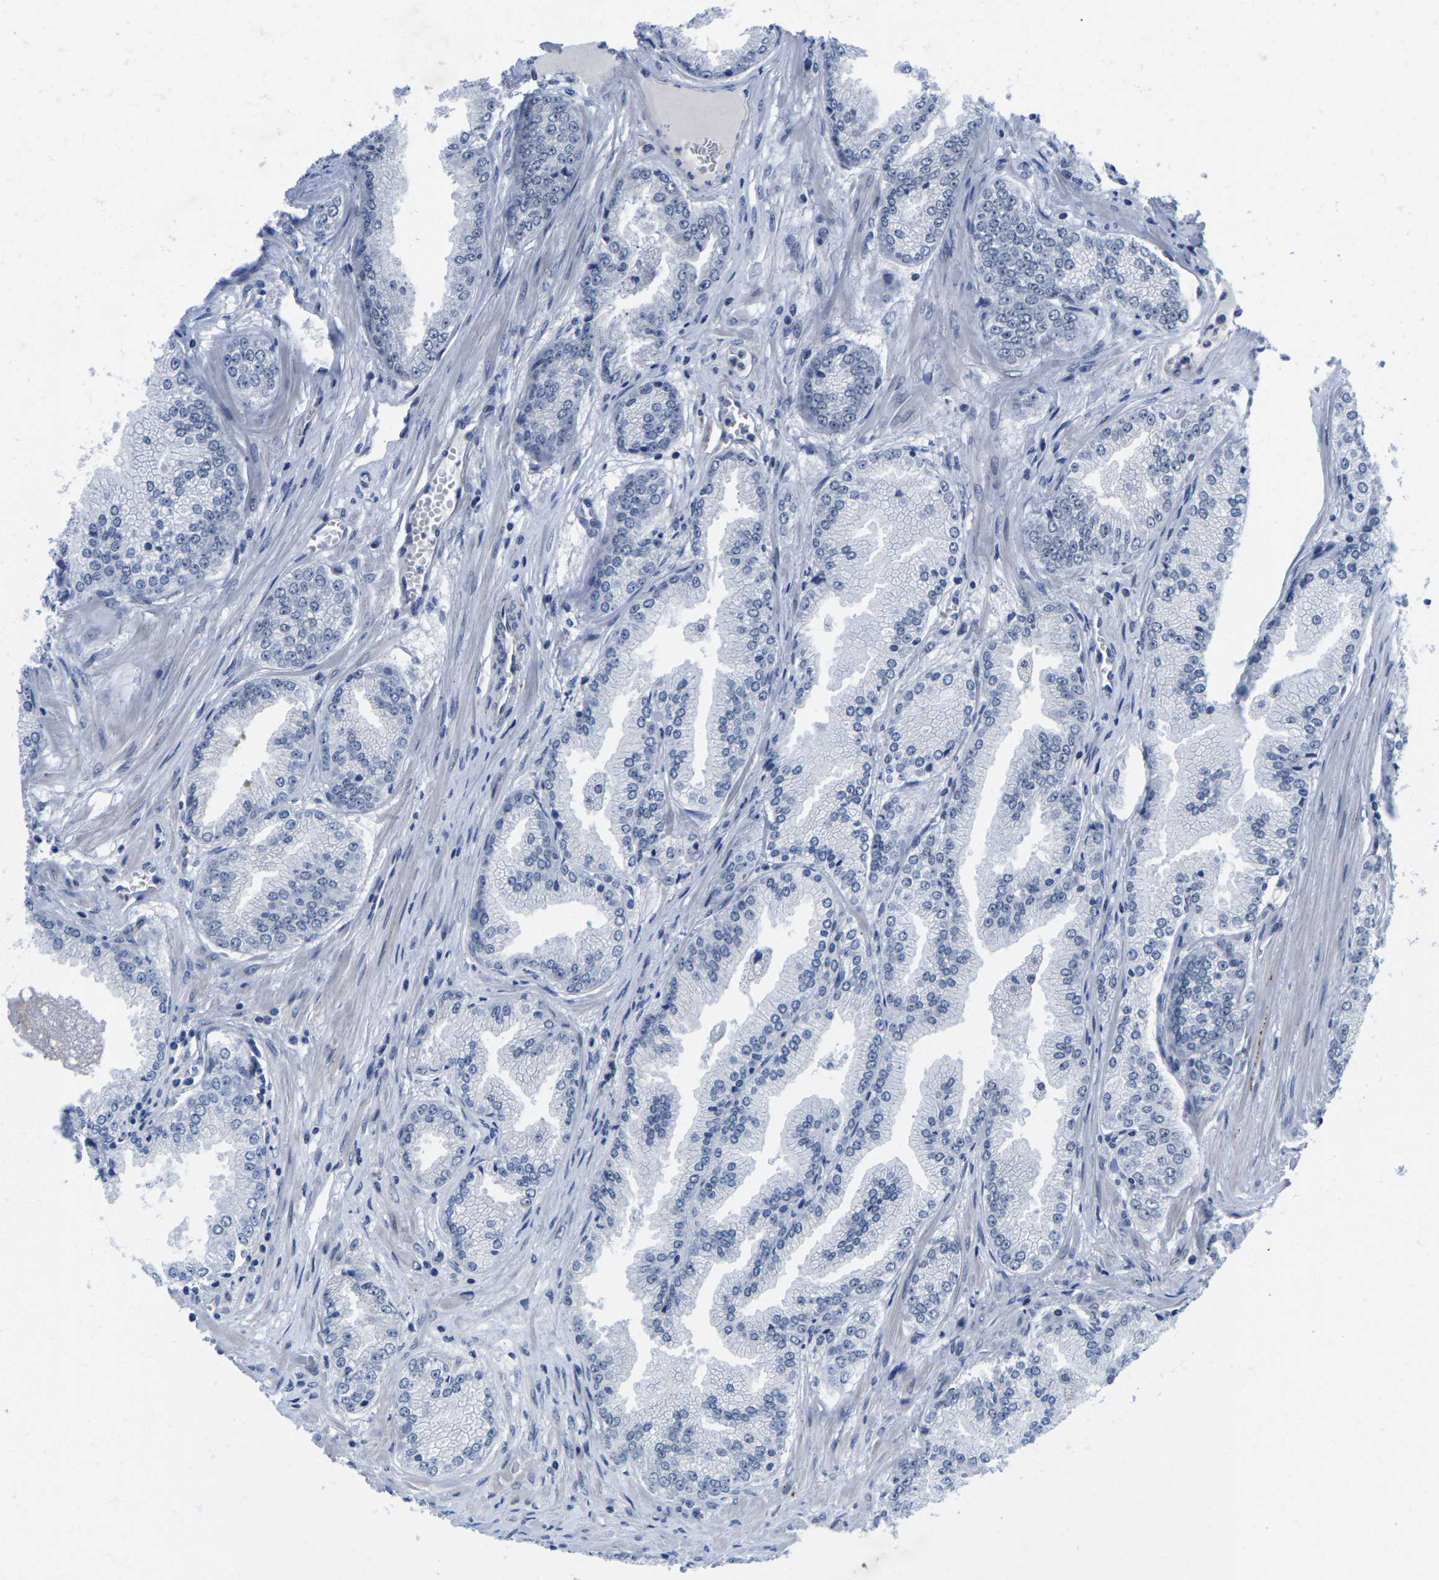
{"staining": {"intensity": "negative", "quantity": "none", "location": "none"}, "tissue": "prostate cancer", "cell_type": "Tumor cells", "image_type": "cancer", "snomed": [{"axis": "morphology", "description": "Adenocarcinoma, High grade"}, {"axis": "topography", "description": "Prostate"}], "caption": "Tumor cells are negative for brown protein staining in prostate cancer.", "gene": "POLDIP3", "patient": {"sex": "male", "age": 61}}